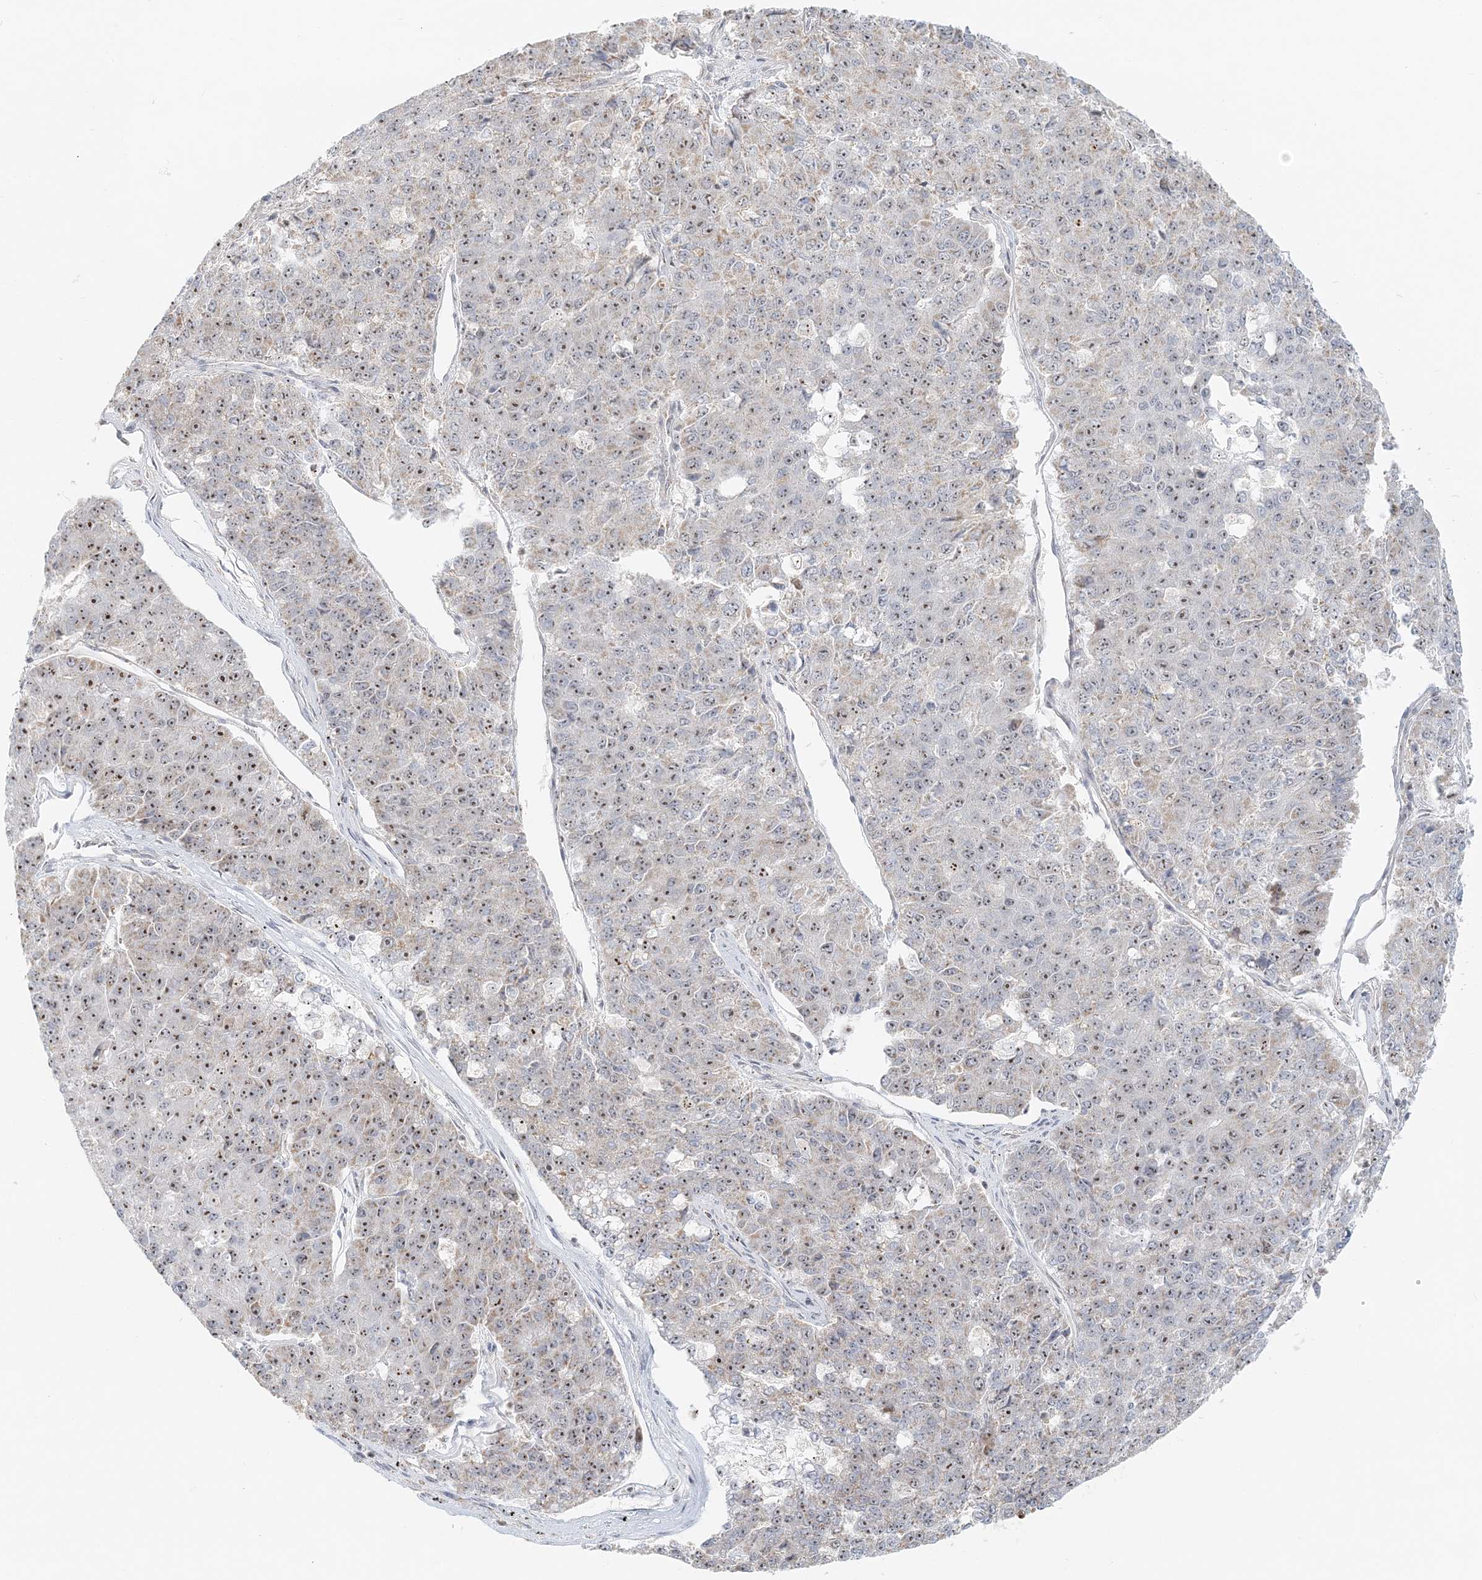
{"staining": {"intensity": "weak", "quantity": "25%-75%", "location": "nuclear"}, "tissue": "pancreatic cancer", "cell_type": "Tumor cells", "image_type": "cancer", "snomed": [{"axis": "morphology", "description": "Adenocarcinoma, NOS"}, {"axis": "topography", "description": "Pancreas"}], "caption": "Pancreatic cancer (adenocarcinoma) tissue displays weak nuclear positivity in about 25%-75% of tumor cells Immunohistochemistry stains the protein in brown and the nuclei are stained blue.", "gene": "UBE2F", "patient": {"sex": "male", "age": 50}}